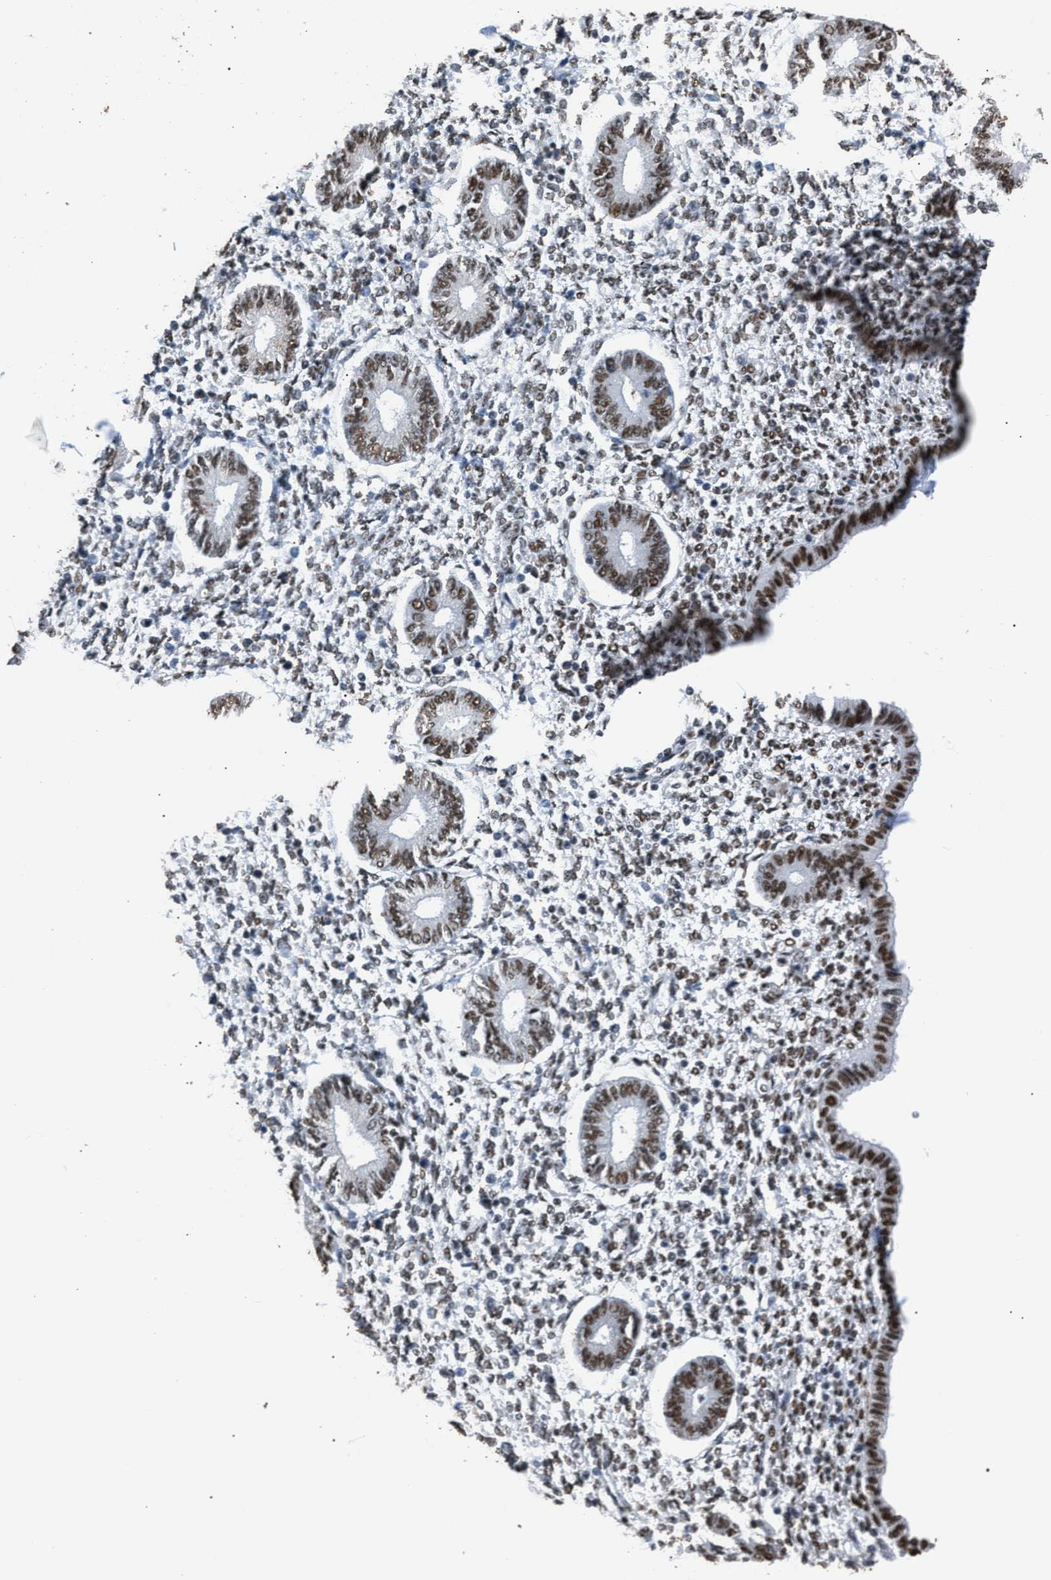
{"staining": {"intensity": "weak", "quantity": "<25%", "location": "nuclear"}, "tissue": "endometrium", "cell_type": "Cells in endometrial stroma", "image_type": "normal", "snomed": [{"axis": "morphology", "description": "Normal tissue, NOS"}, {"axis": "topography", "description": "Endometrium"}], "caption": "IHC micrograph of unremarkable endometrium: endometrium stained with DAB reveals no significant protein staining in cells in endometrial stroma. (DAB immunohistochemistry visualized using brightfield microscopy, high magnification).", "gene": "CCAR2", "patient": {"sex": "female", "age": 50}}